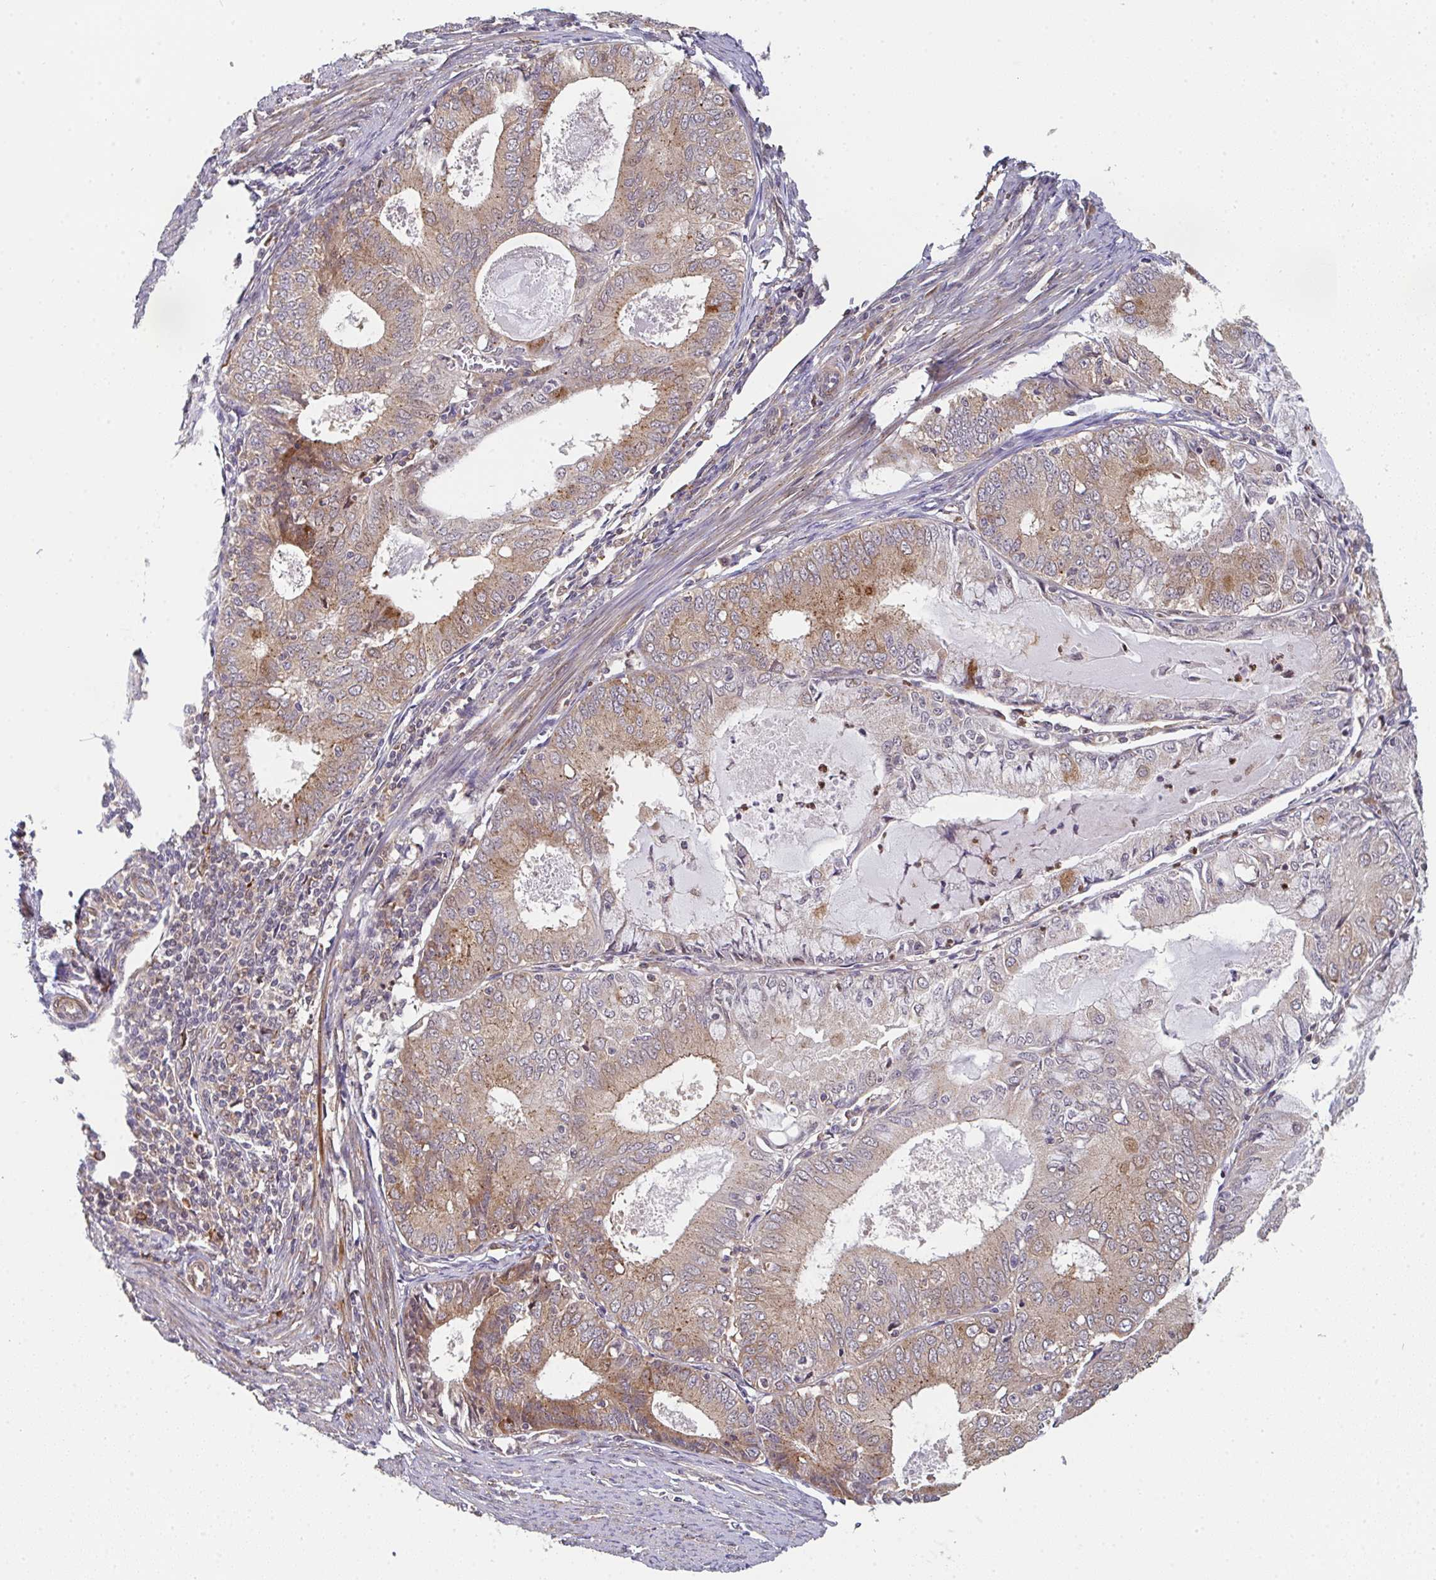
{"staining": {"intensity": "weak", "quantity": ">75%", "location": "cytoplasmic/membranous"}, "tissue": "endometrial cancer", "cell_type": "Tumor cells", "image_type": "cancer", "snomed": [{"axis": "morphology", "description": "Adenocarcinoma, NOS"}, {"axis": "topography", "description": "Endometrium"}], "caption": "Endometrial cancer (adenocarcinoma) was stained to show a protein in brown. There is low levels of weak cytoplasmic/membranous expression in approximately >75% of tumor cells.", "gene": "SIMC1", "patient": {"sex": "female", "age": 57}}